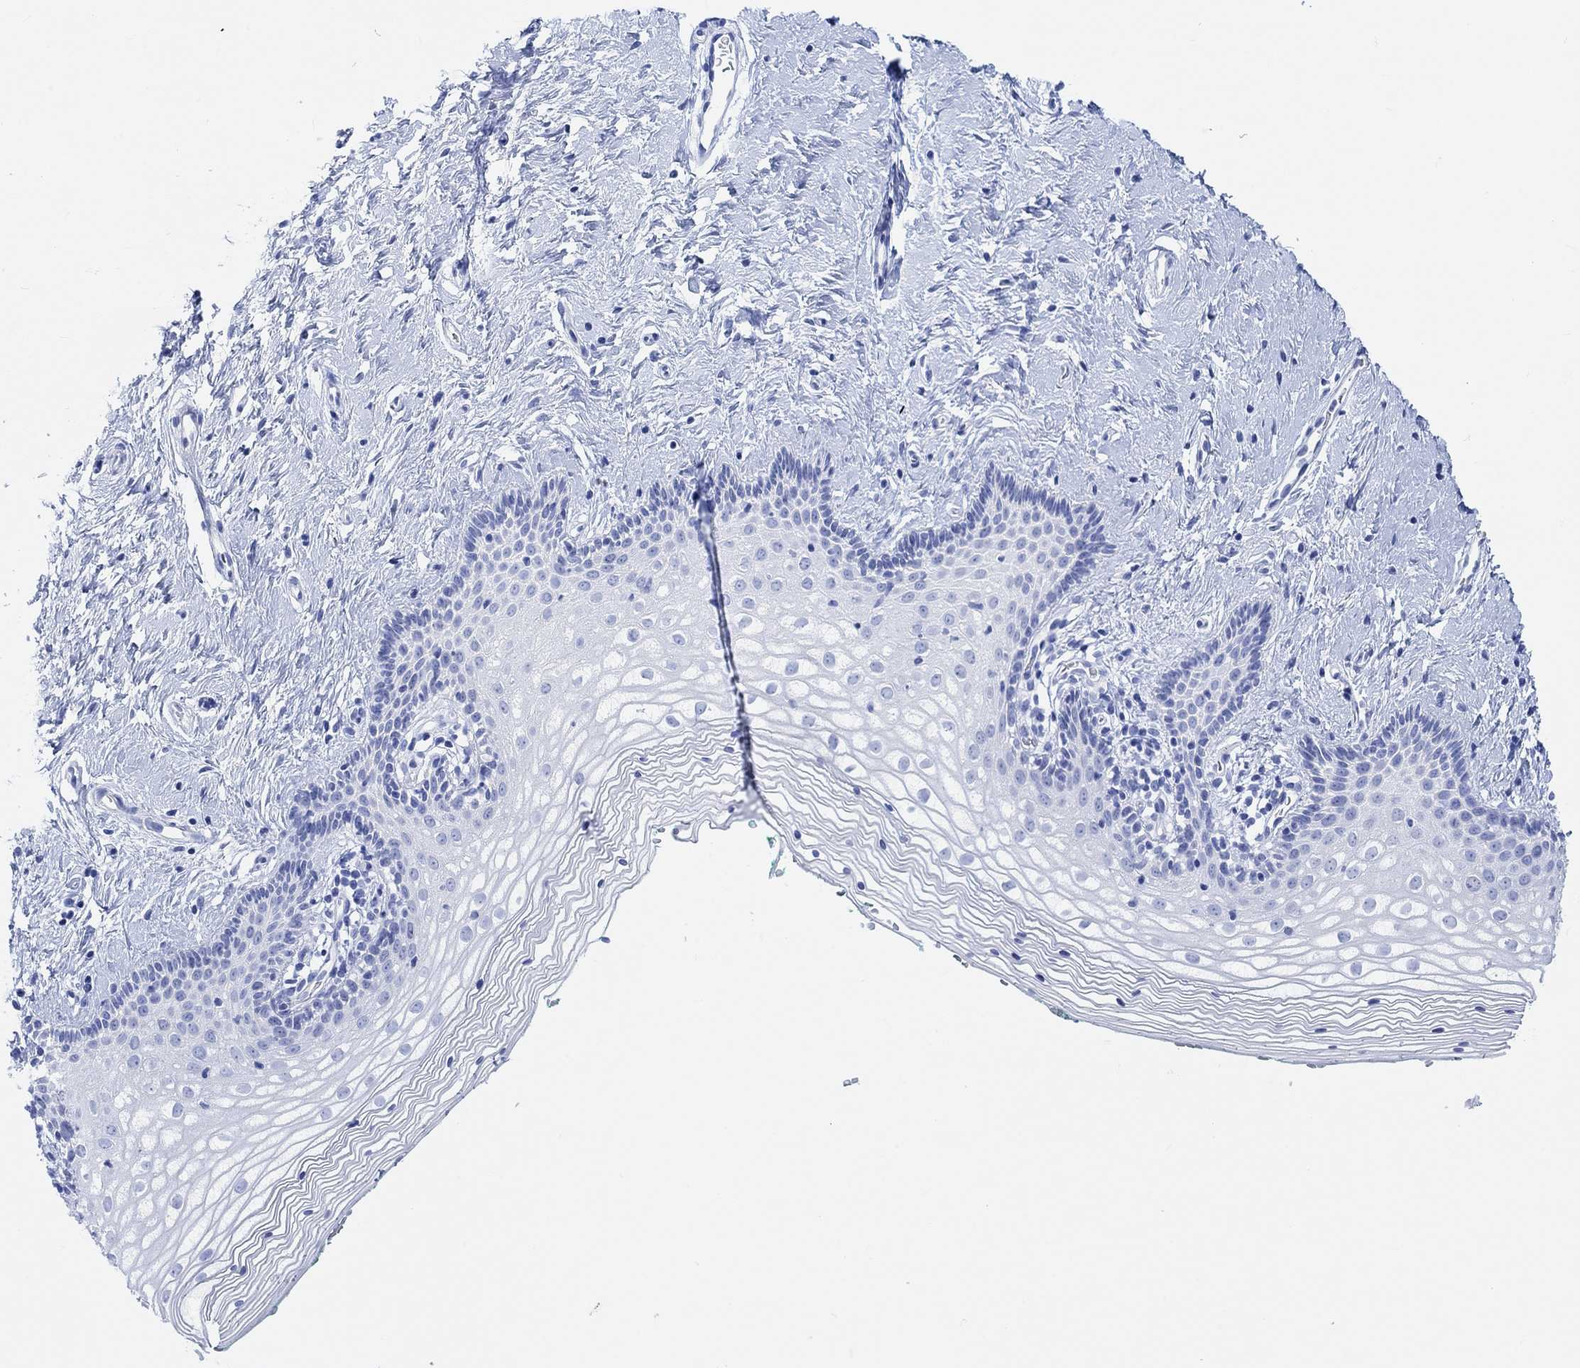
{"staining": {"intensity": "negative", "quantity": "none", "location": "none"}, "tissue": "vagina", "cell_type": "Squamous epithelial cells", "image_type": "normal", "snomed": [{"axis": "morphology", "description": "Normal tissue, NOS"}, {"axis": "topography", "description": "Vagina"}], "caption": "Squamous epithelial cells show no significant positivity in normal vagina.", "gene": "ANKRD33", "patient": {"sex": "female", "age": 36}}